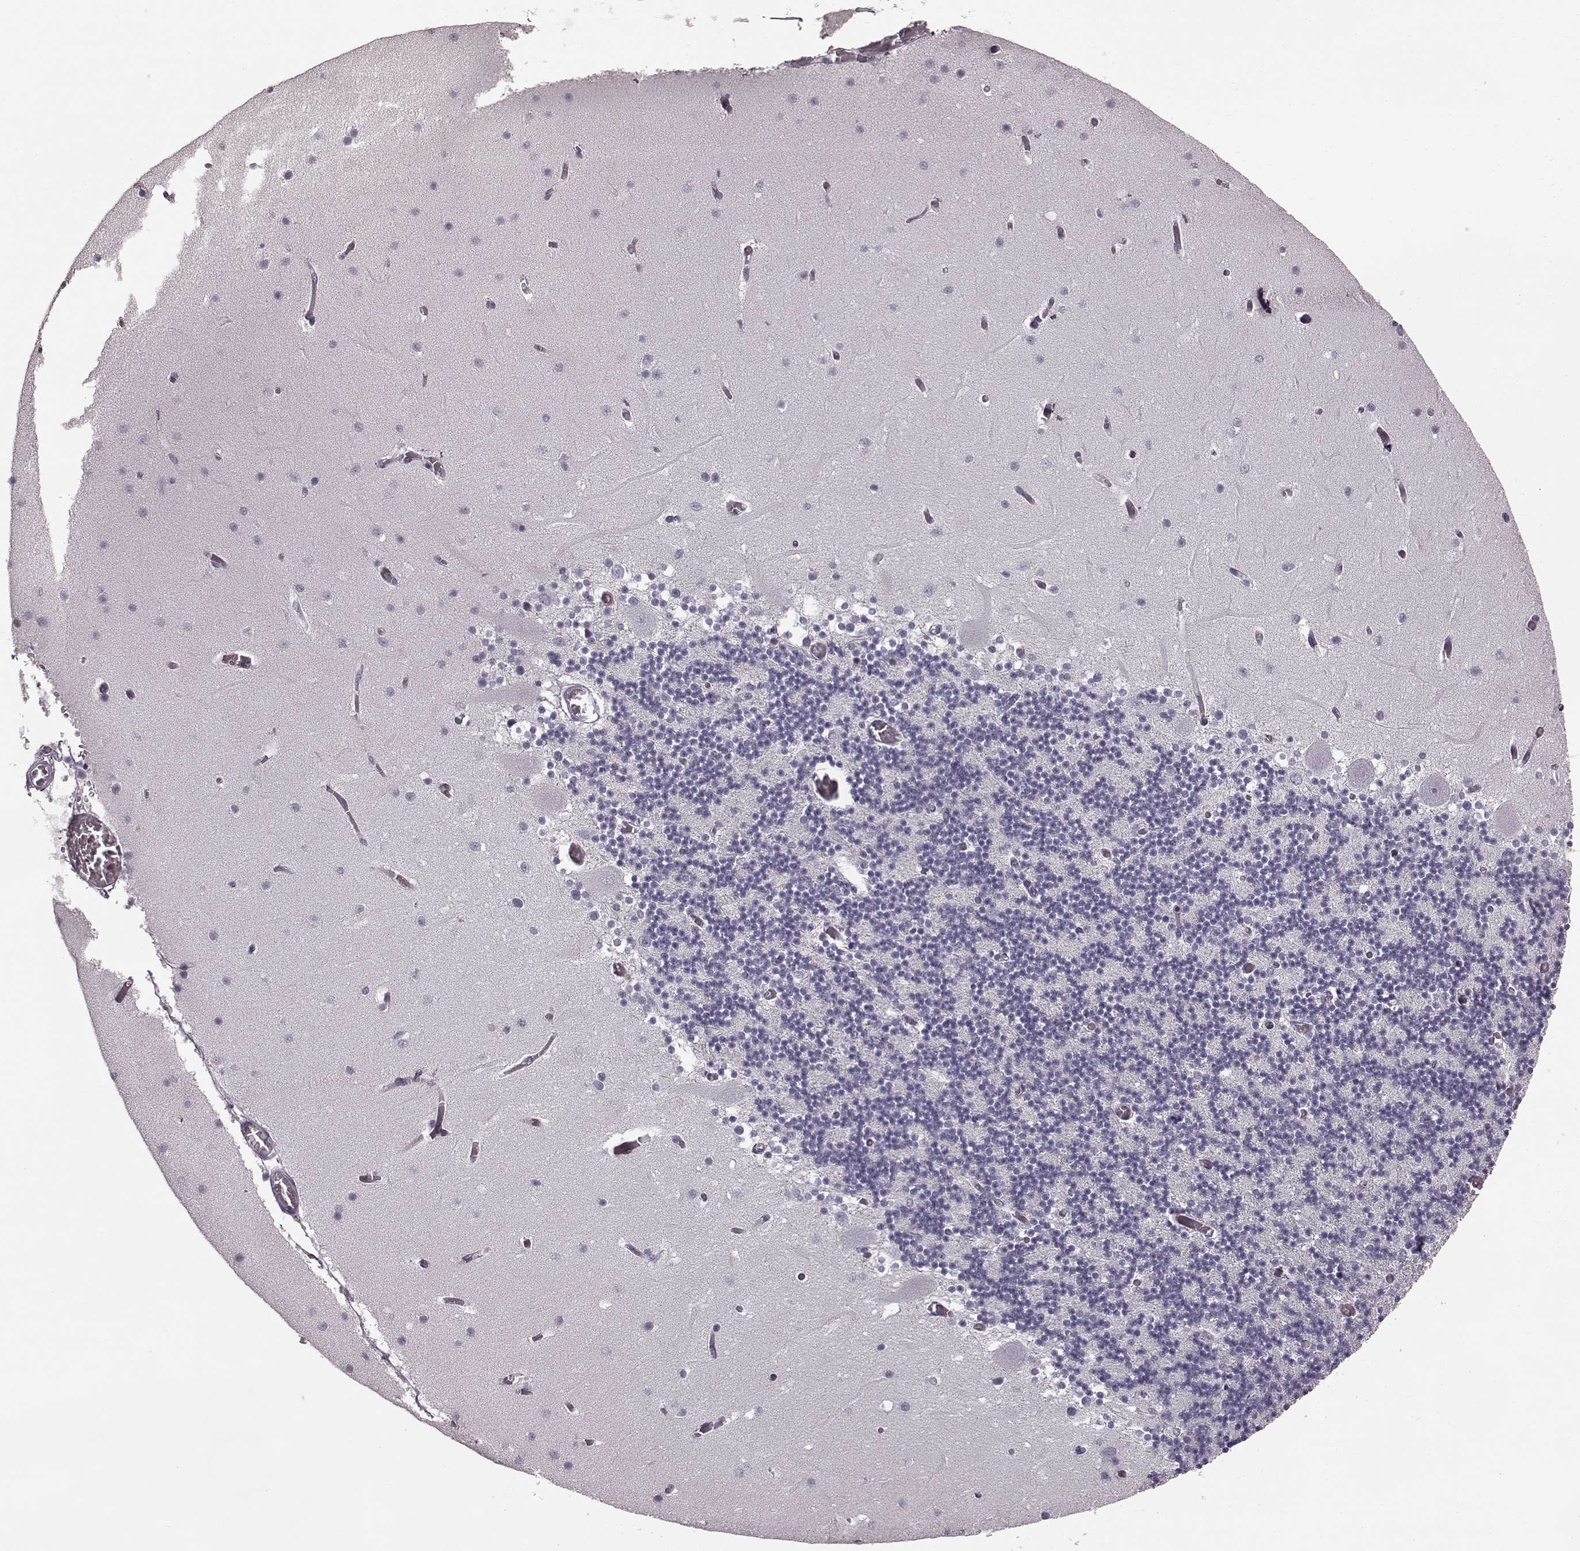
{"staining": {"intensity": "negative", "quantity": "none", "location": "none"}, "tissue": "cerebellum", "cell_type": "Cells in granular layer", "image_type": "normal", "snomed": [{"axis": "morphology", "description": "Normal tissue, NOS"}, {"axis": "topography", "description": "Cerebellum"}], "caption": "The photomicrograph displays no staining of cells in granular layer in benign cerebellum.", "gene": "PDCD1", "patient": {"sex": "female", "age": 28}}